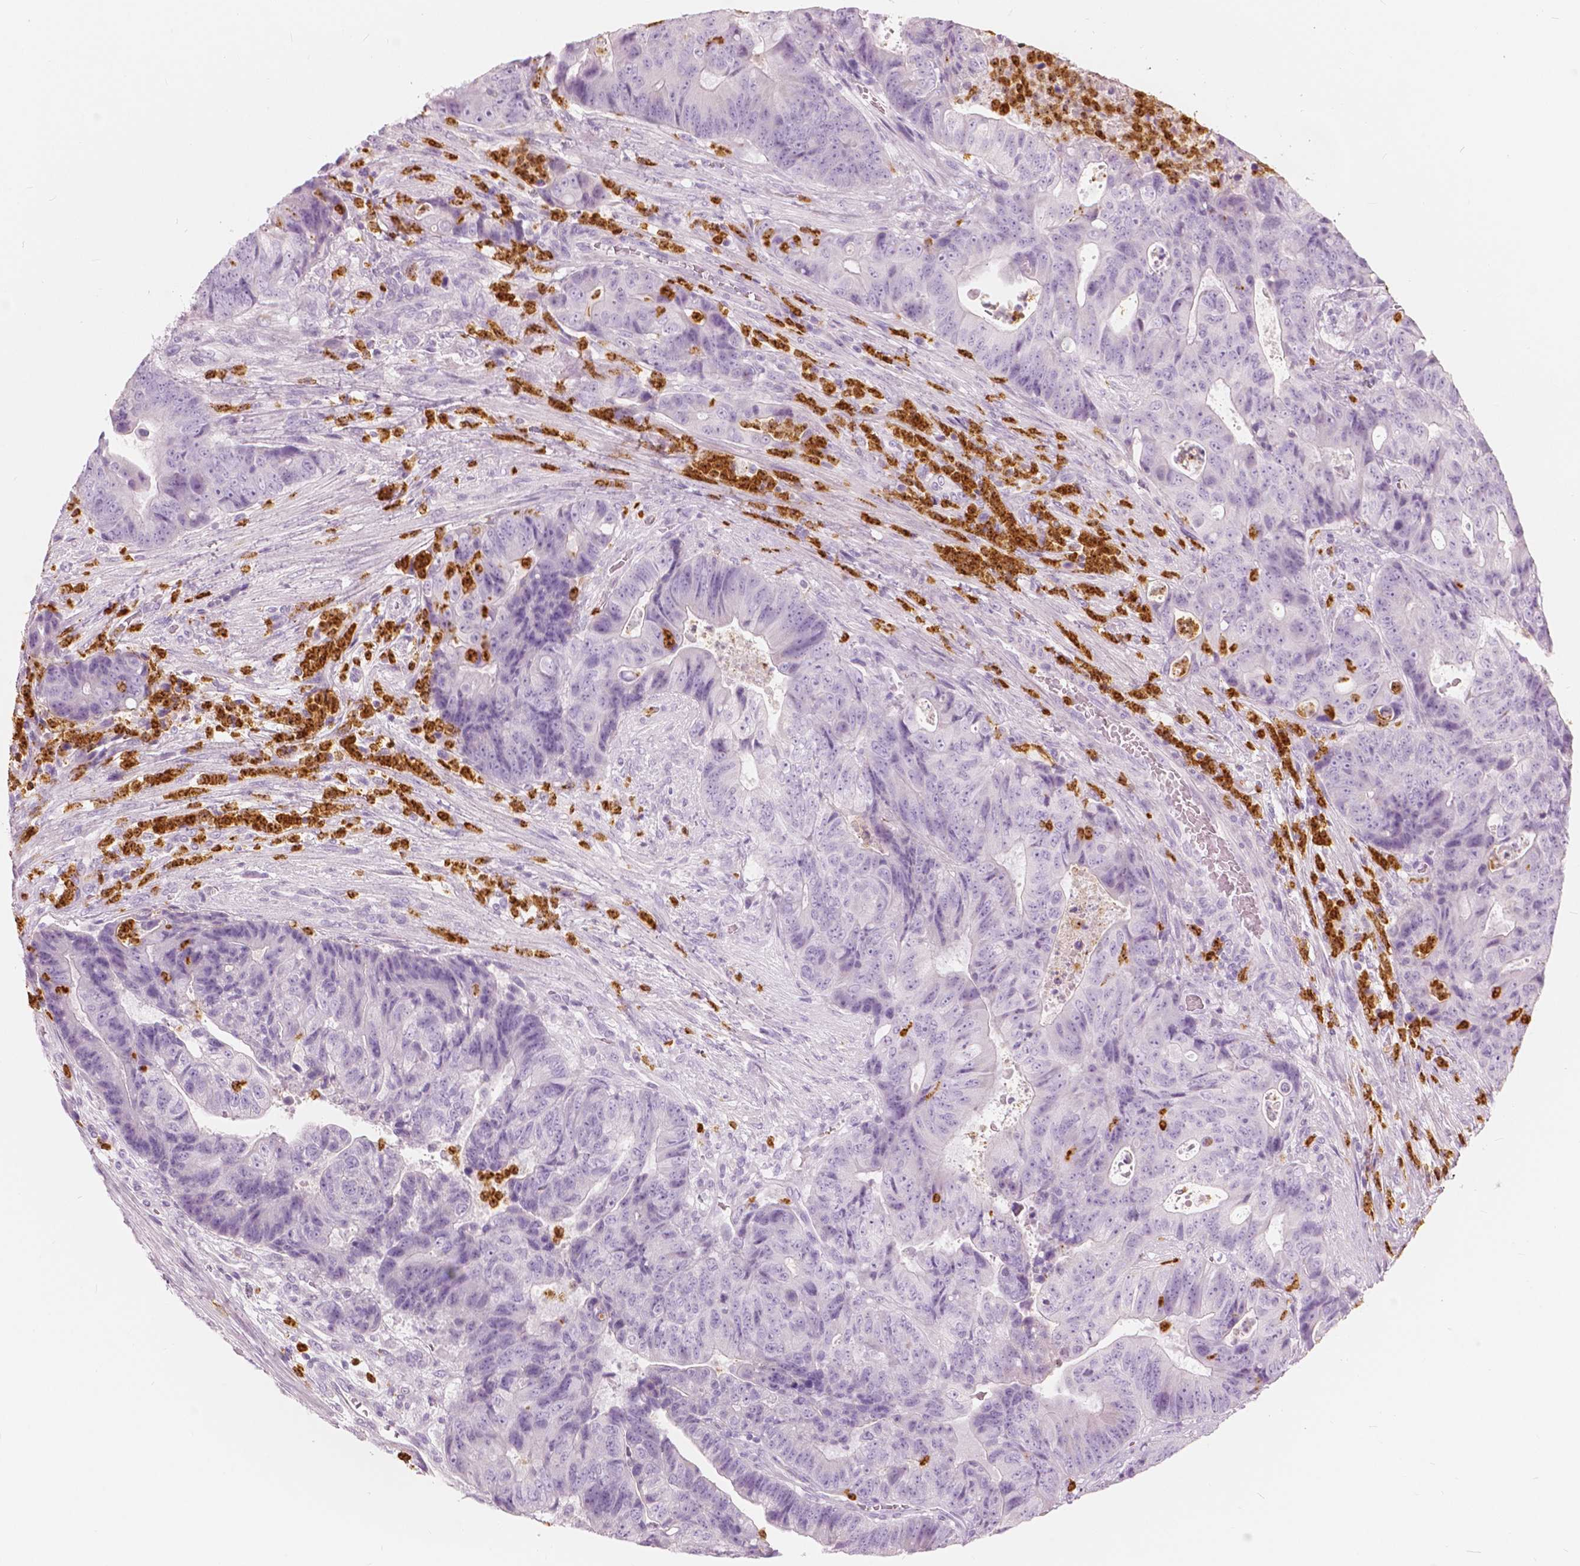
{"staining": {"intensity": "negative", "quantity": "none", "location": "none"}, "tissue": "colorectal cancer", "cell_type": "Tumor cells", "image_type": "cancer", "snomed": [{"axis": "morphology", "description": "Normal tissue, NOS"}, {"axis": "morphology", "description": "Adenocarcinoma, NOS"}, {"axis": "topography", "description": "Colon"}], "caption": "This is an immunohistochemistry micrograph of colorectal adenocarcinoma. There is no positivity in tumor cells.", "gene": "CXCR2", "patient": {"sex": "female", "age": 48}}